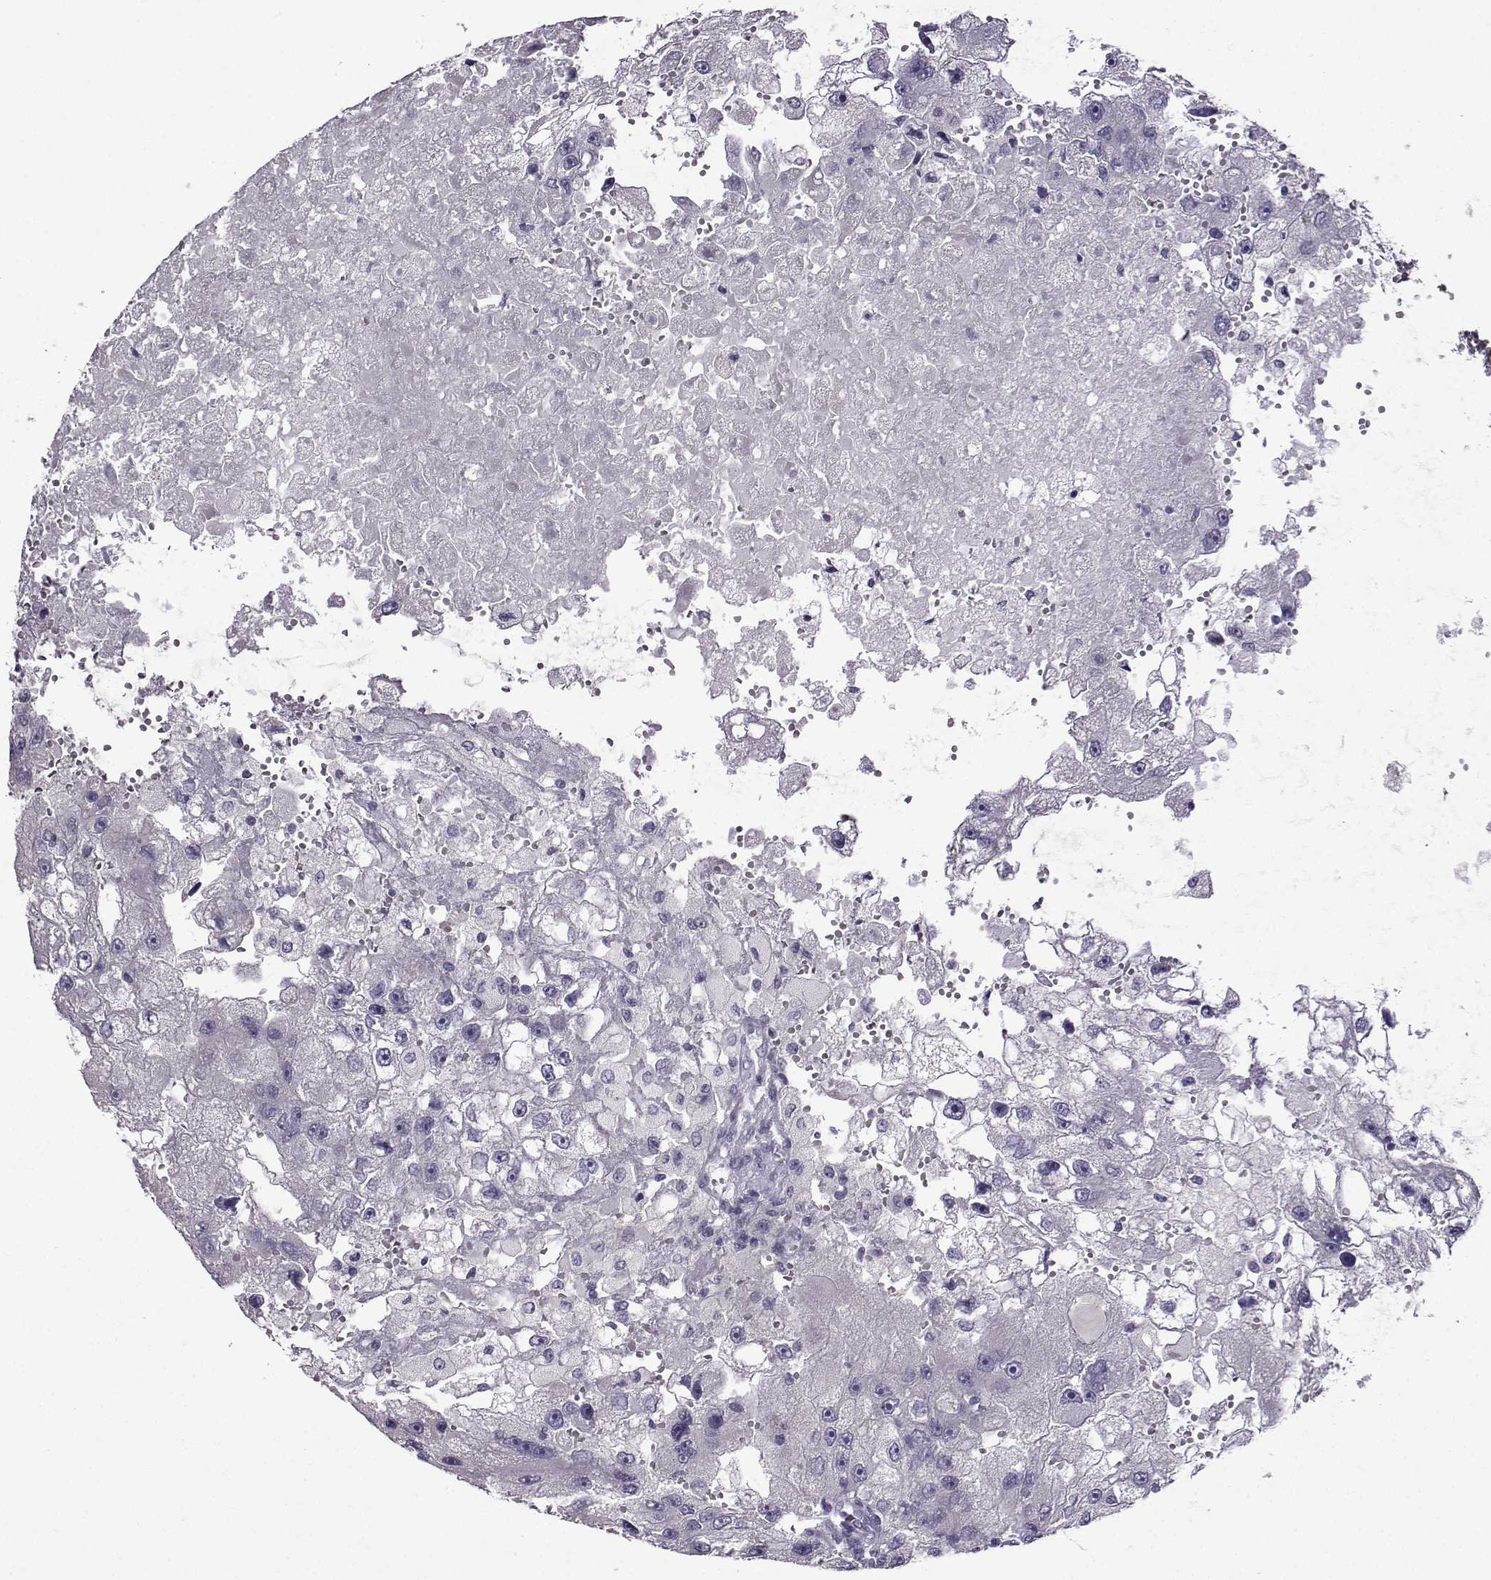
{"staining": {"intensity": "negative", "quantity": "none", "location": "none"}, "tissue": "renal cancer", "cell_type": "Tumor cells", "image_type": "cancer", "snomed": [{"axis": "morphology", "description": "Adenocarcinoma, NOS"}, {"axis": "topography", "description": "Kidney"}], "caption": "Immunohistochemical staining of human adenocarcinoma (renal) demonstrates no significant expression in tumor cells.", "gene": "CRYBB1", "patient": {"sex": "male", "age": 63}}